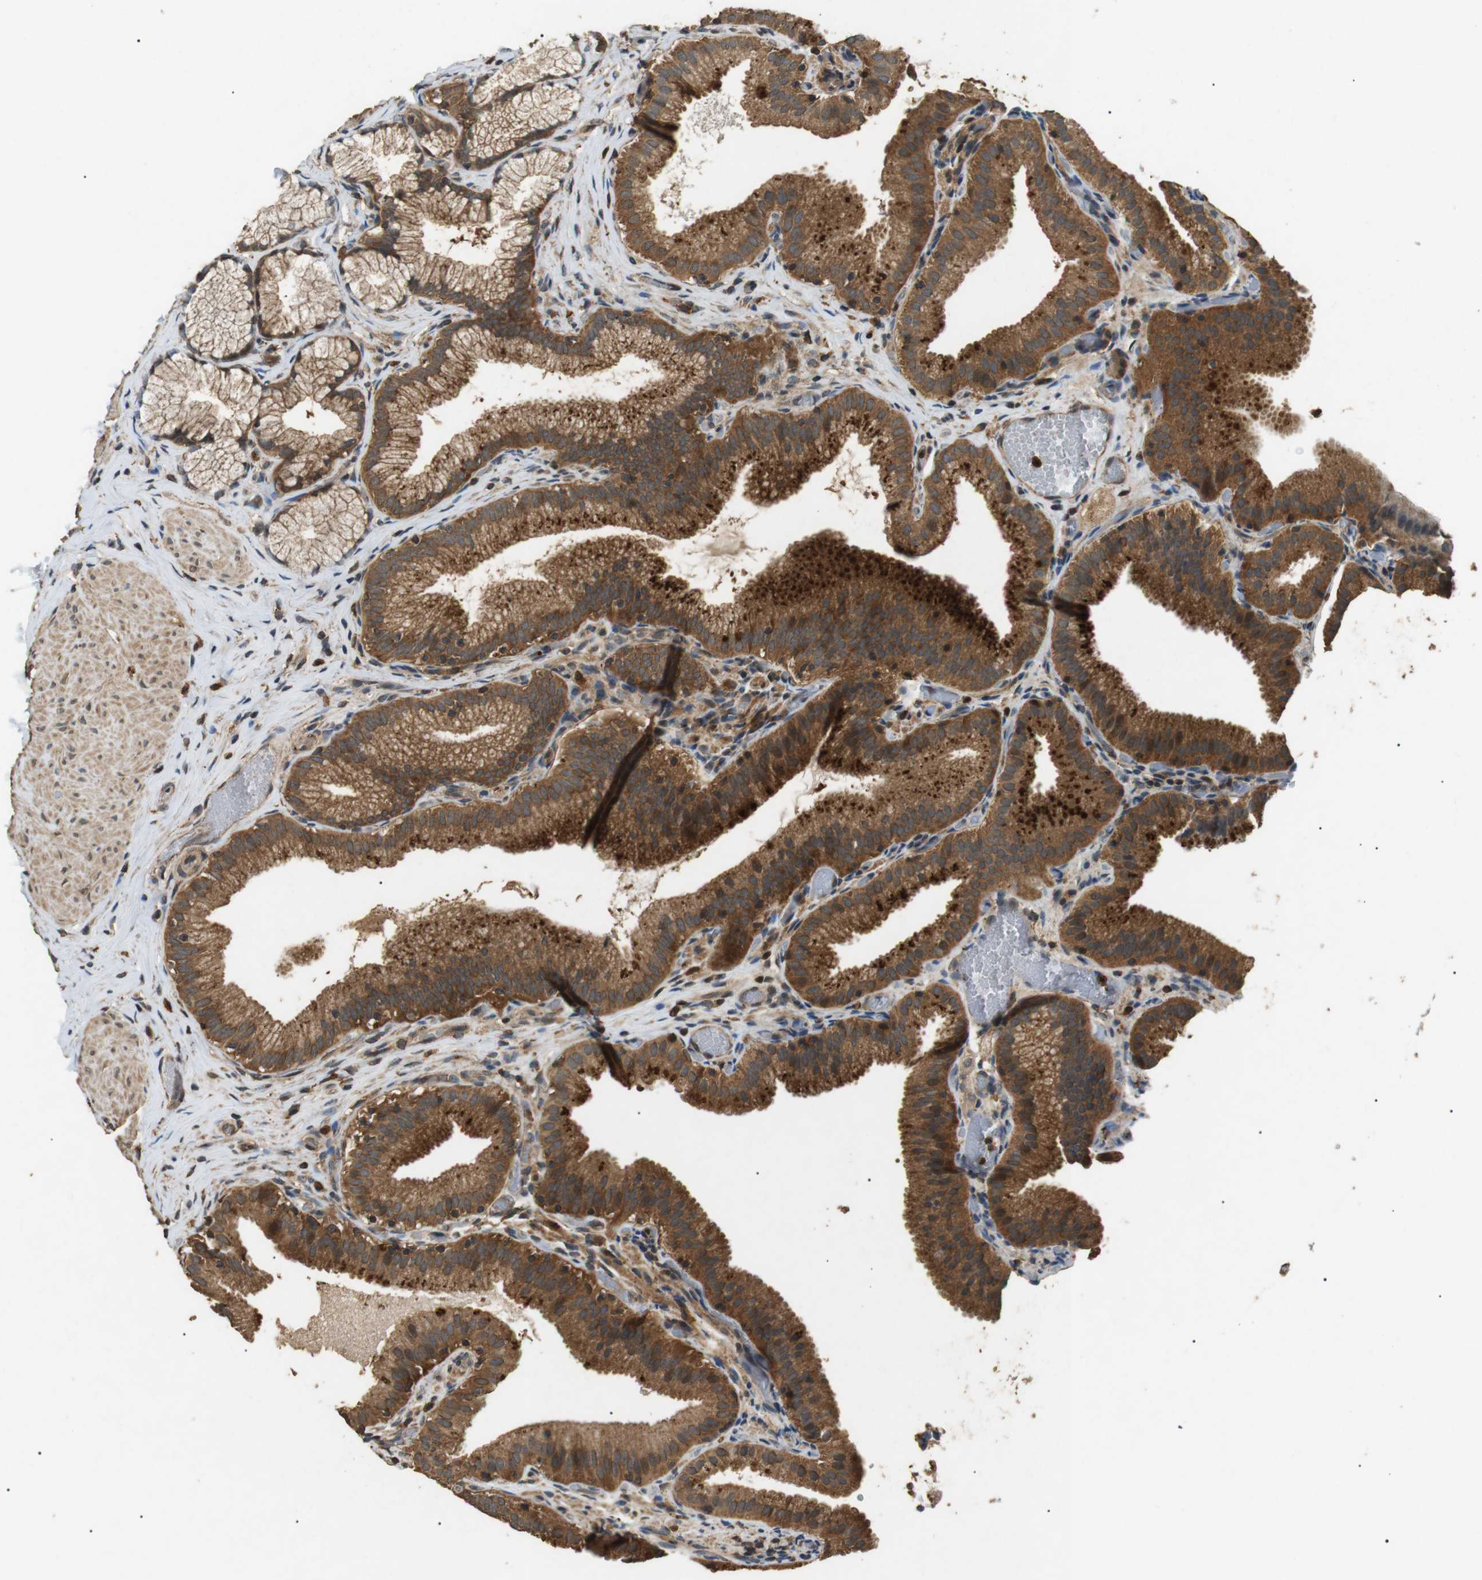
{"staining": {"intensity": "strong", "quantity": ">75%", "location": "cytoplasmic/membranous"}, "tissue": "gallbladder", "cell_type": "Glandular cells", "image_type": "normal", "snomed": [{"axis": "morphology", "description": "Normal tissue, NOS"}, {"axis": "topography", "description": "Gallbladder"}], "caption": "Glandular cells display high levels of strong cytoplasmic/membranous staining in about >75% of cells in benign human gallbladder. (IHC, brightfield microscopy, high magnification).", "gene": "TBC1D15", "patient": {"sex": "male", "age": 54}}